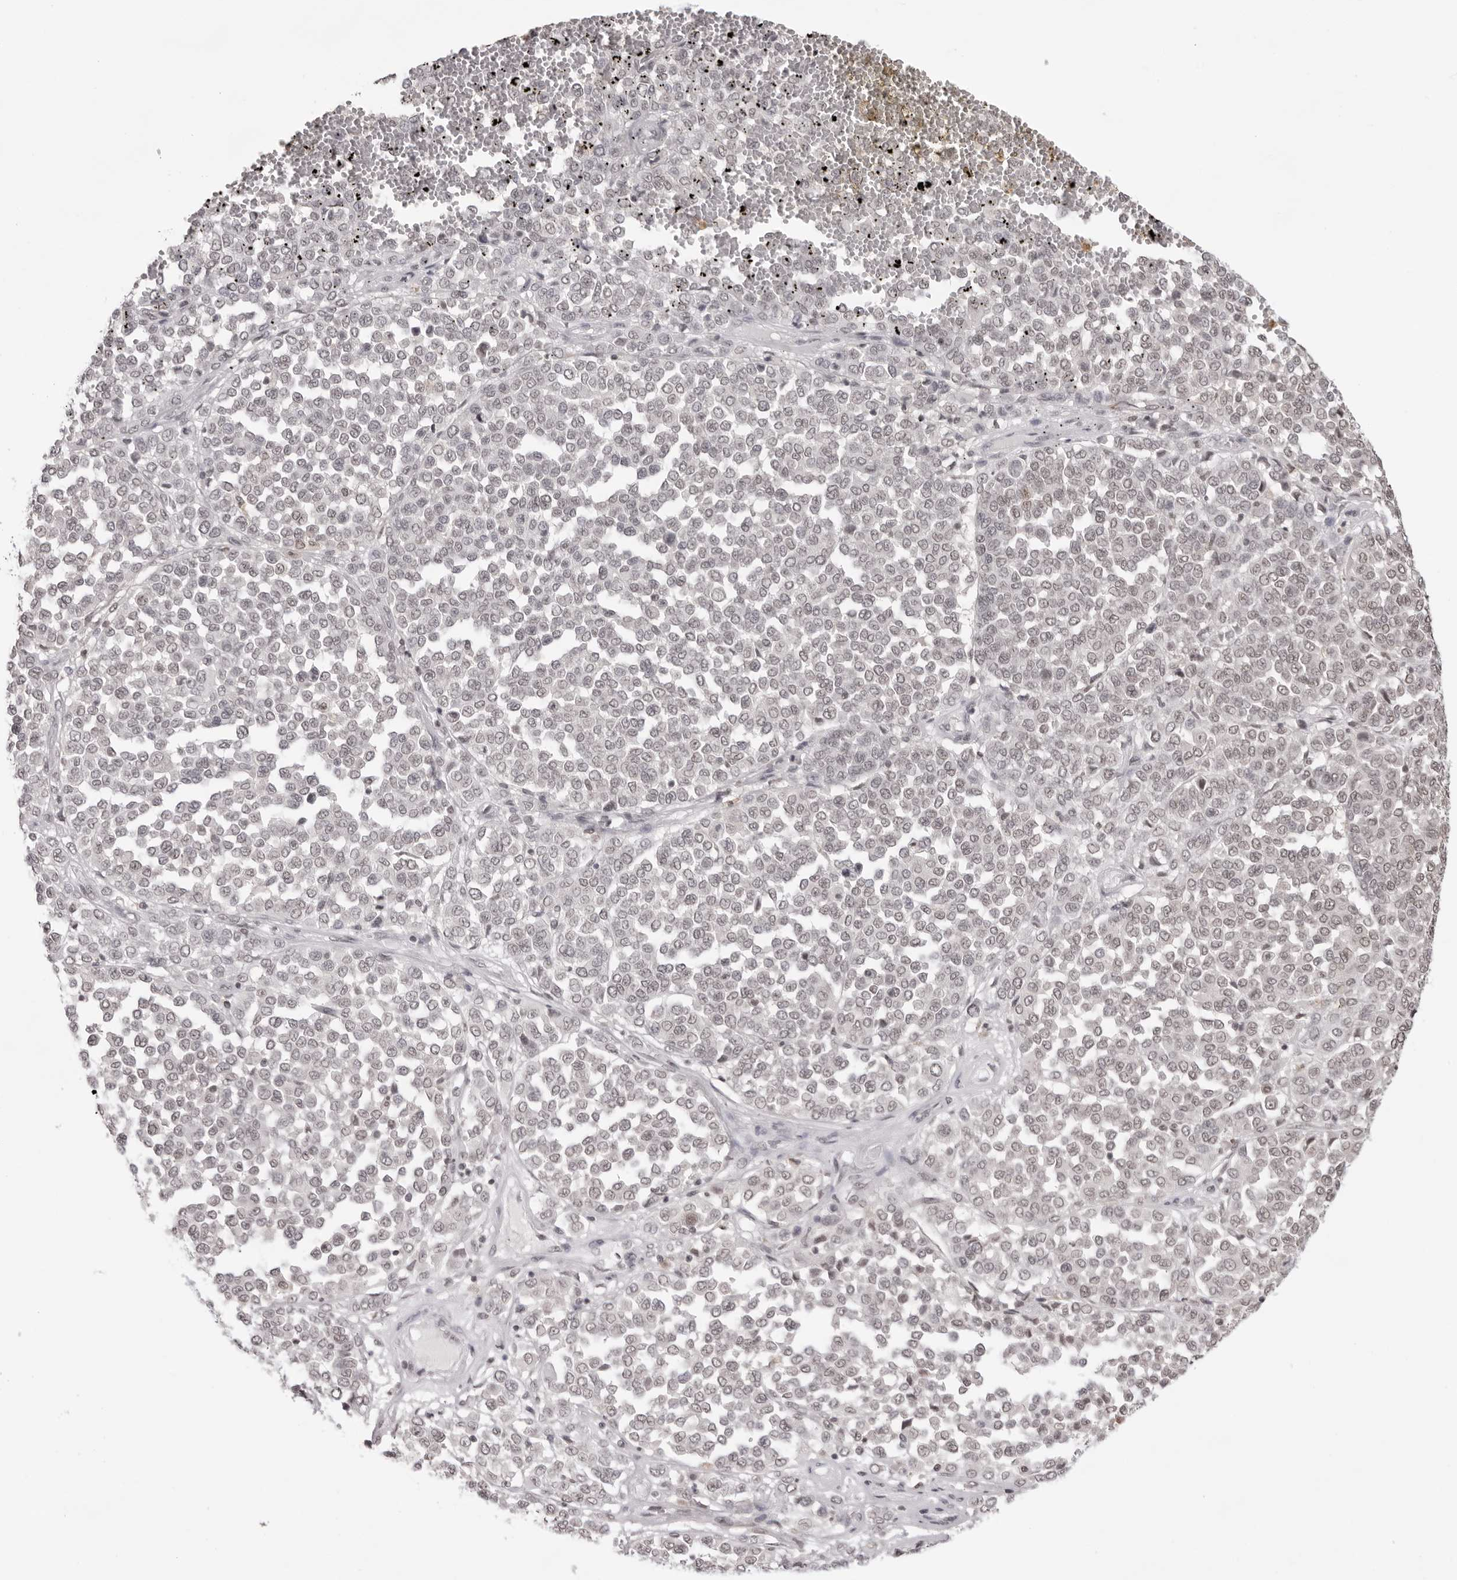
{"staining": {"intensity": "weak", "quantity": "25%-75%", "location": "nuclear"}, "tissue": "melanoma", "cell_type": "Tumor cells", "image_type": "cancer", "snomed": [{"axis": "morphology", "description": "Malignant melanoma, Metastatic site"}, {"axis": "topography", "description": "Pancreas"}], "caption": "Brown immunohistochemical staining in human malignant melanoma (metastatic site) reveals weak nuclear expression in approximately 25%-75% of tumor cells.", "gene": "NTM", "patient": {"sex": "female", "age": 30}}